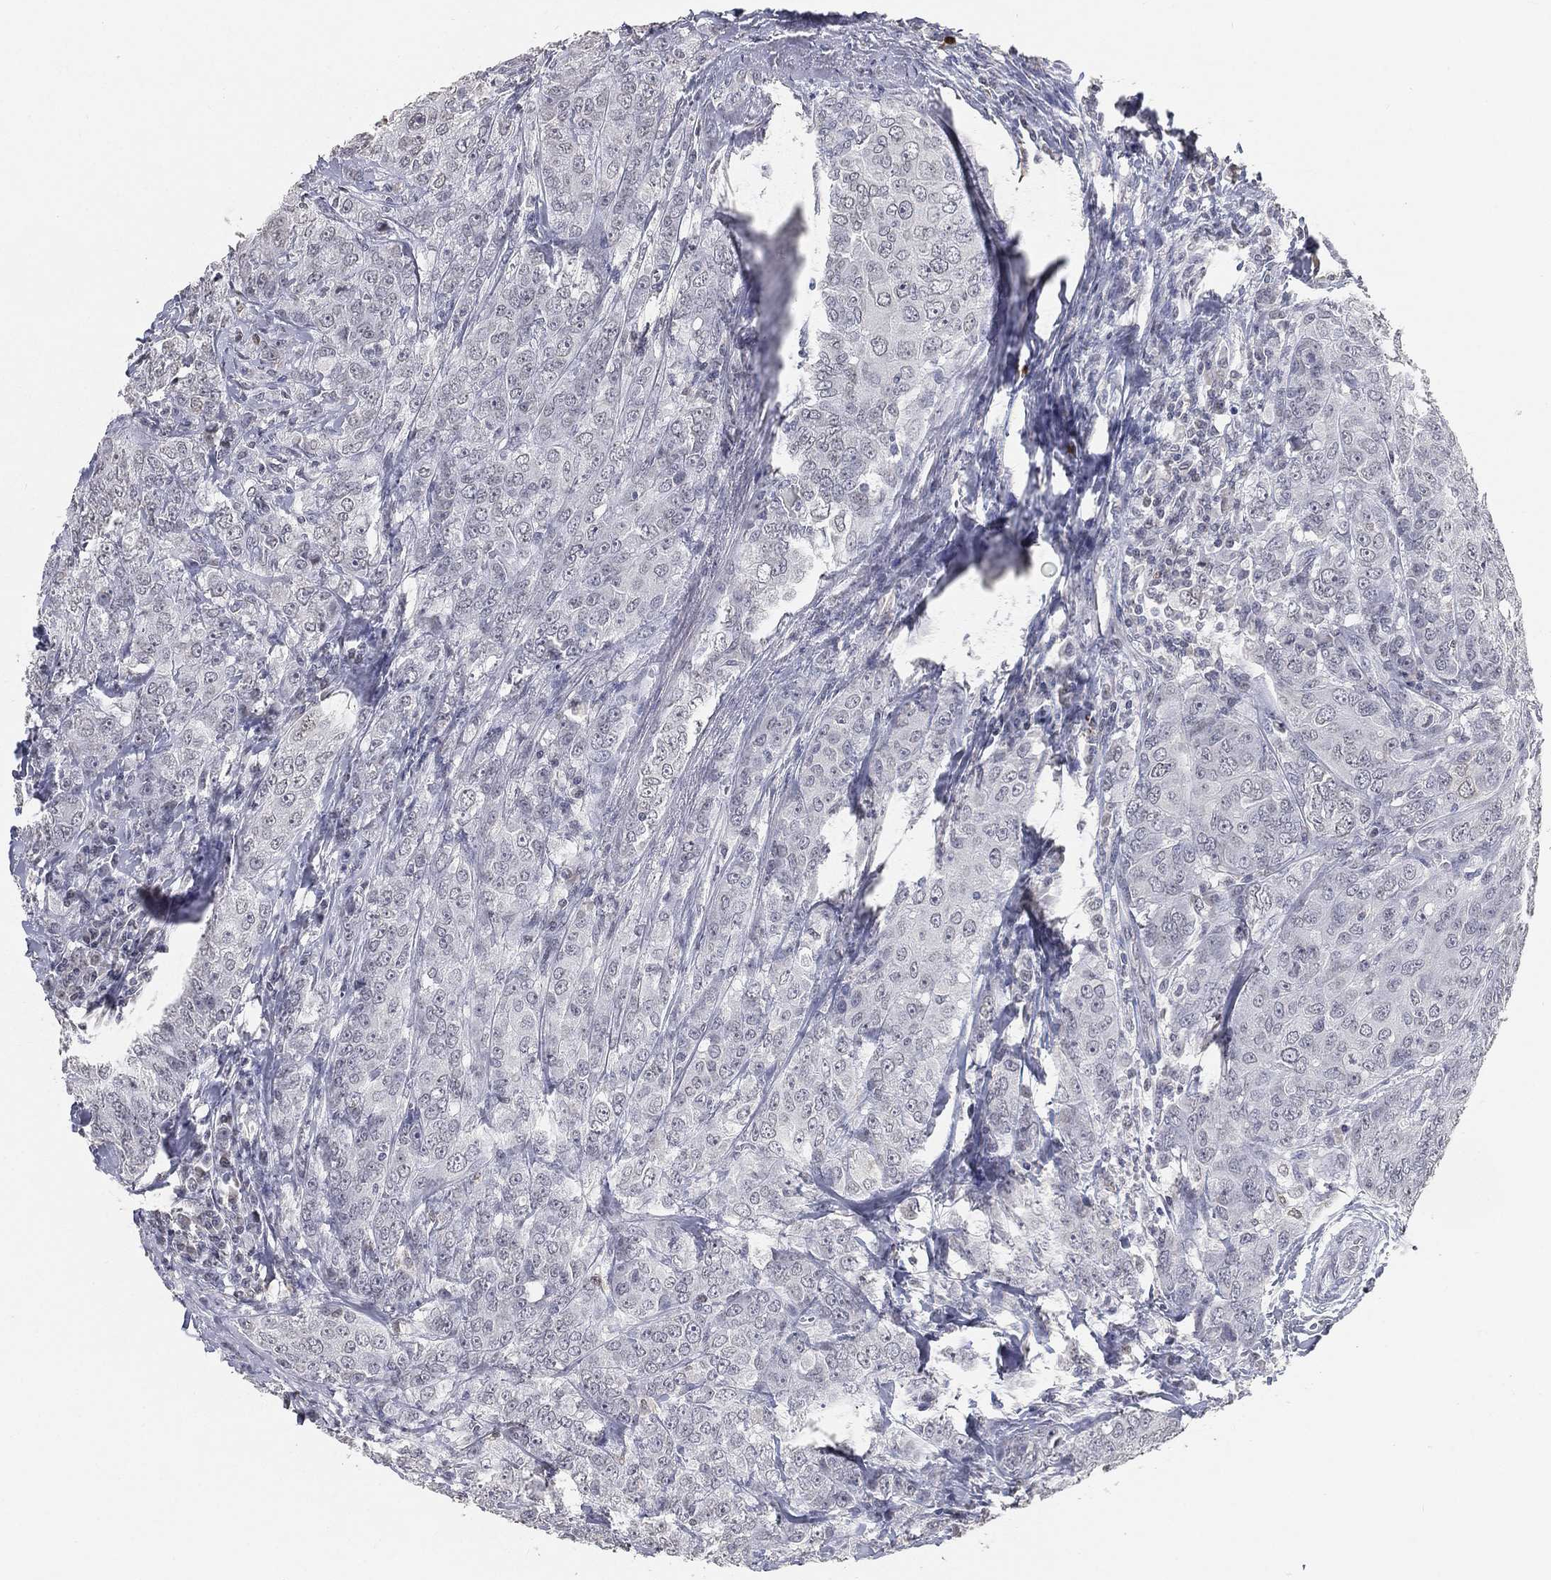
{"staining": {"intensity": "negative", "quantity": "none", "location": "none"}, "tissue": "breast cancer", "cell_type": "Tumor cells", "image_type": "cancer", "snomed": [{"axis": "morphology", "description": "Duct carcinoma"}, {"axis": "topography", "description": "Breast"}], "caption": "An image of human intraductal carcinoma (breast) is negative for staining in tumor cells.", "gene": "ARG1", "patient": {"sex": "female", "age": 43}}